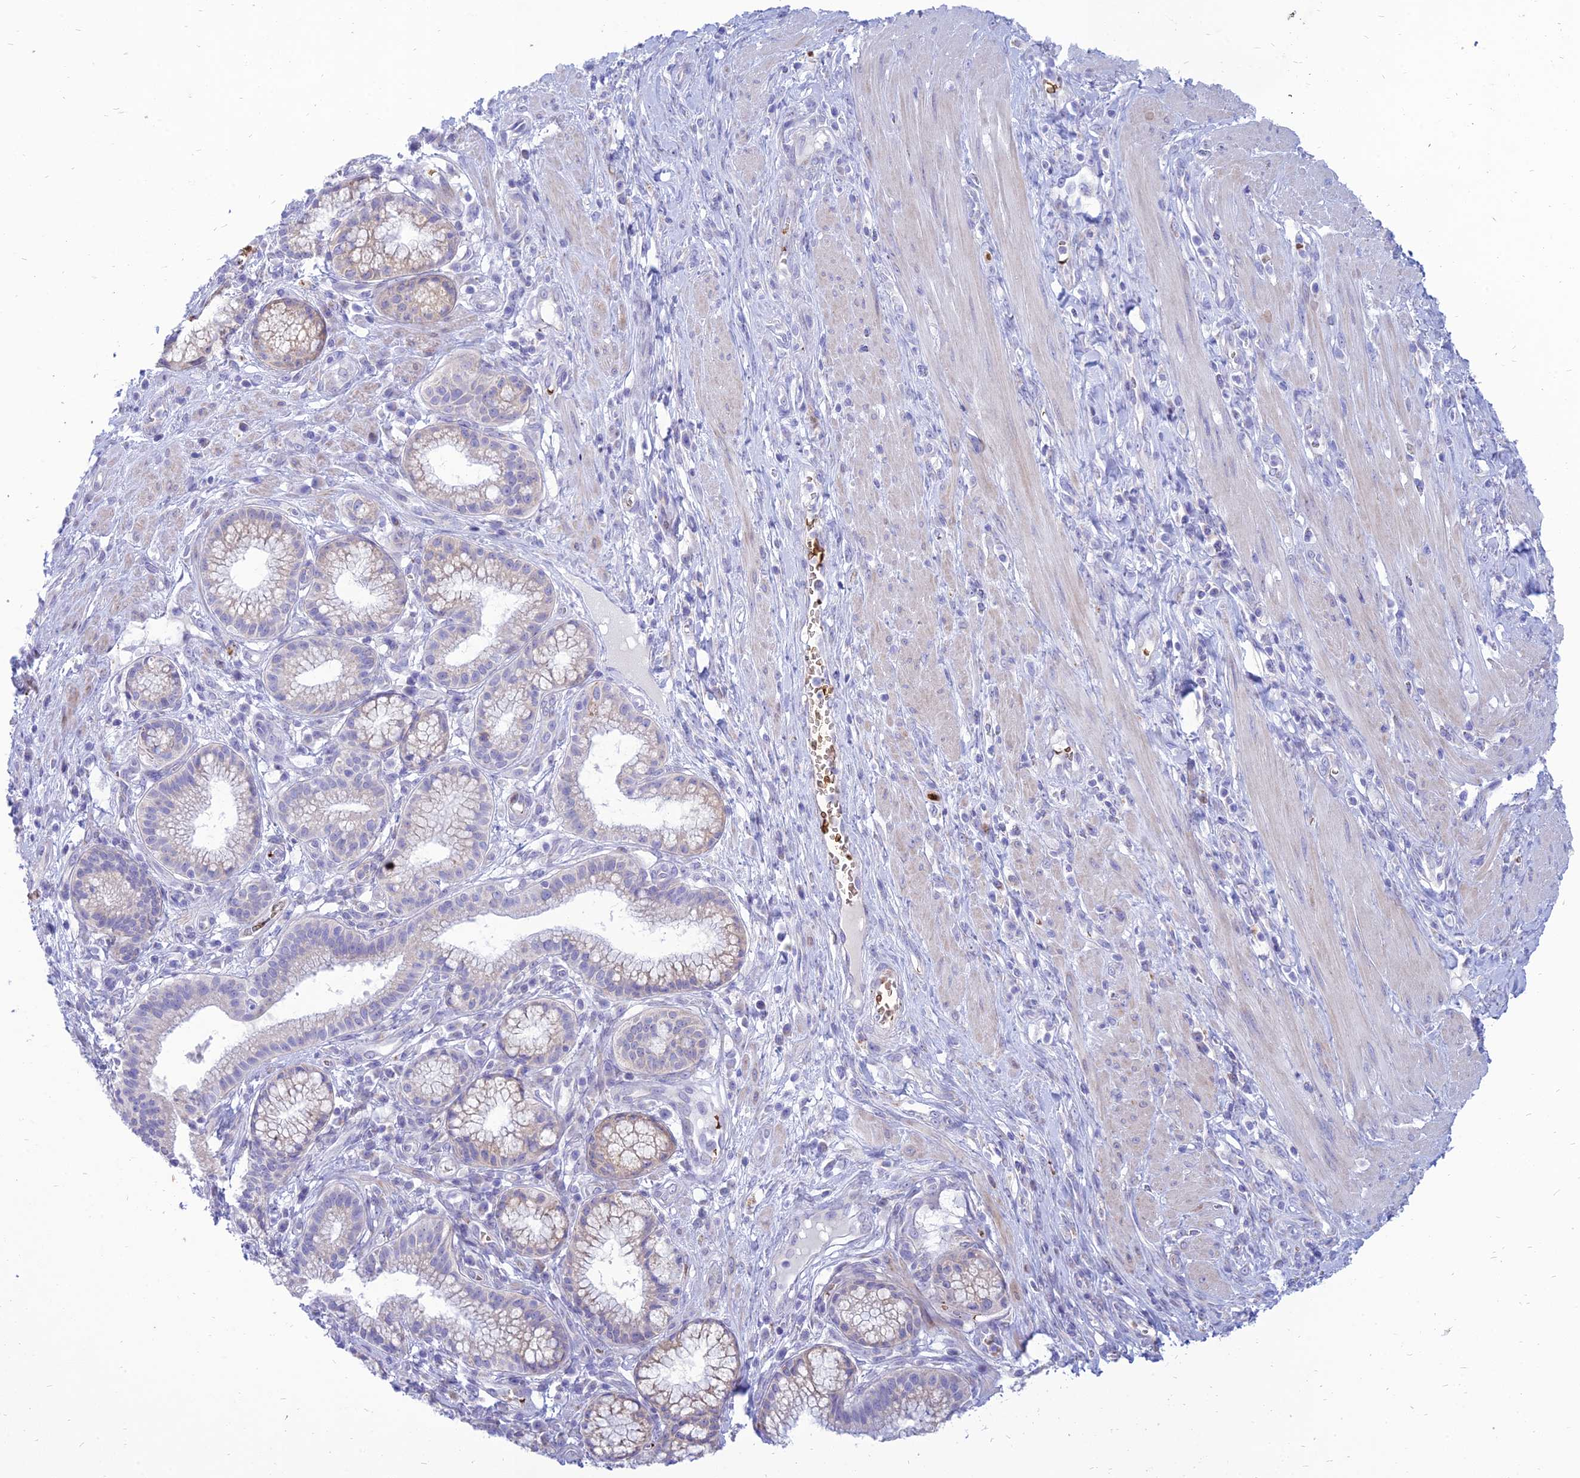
{"staining": {"intensity": "negative", "quantity": "none", "location": "none"}, "tissue": "pancreatic cancer", "cell_type": "Tumor cells", "image_type": "cancer", "snomed": [{"axis": "morphology", "description": "Adenocarcinoma, NOS"}, {"axis": "topography", "description": "Pancreas"}], "caption": "The photomicrograph exhibits no significant expression in tumor cells of pancreatic cancer.", "gene": "HHAT", "patient": {"sex": "male", "age": 72}}